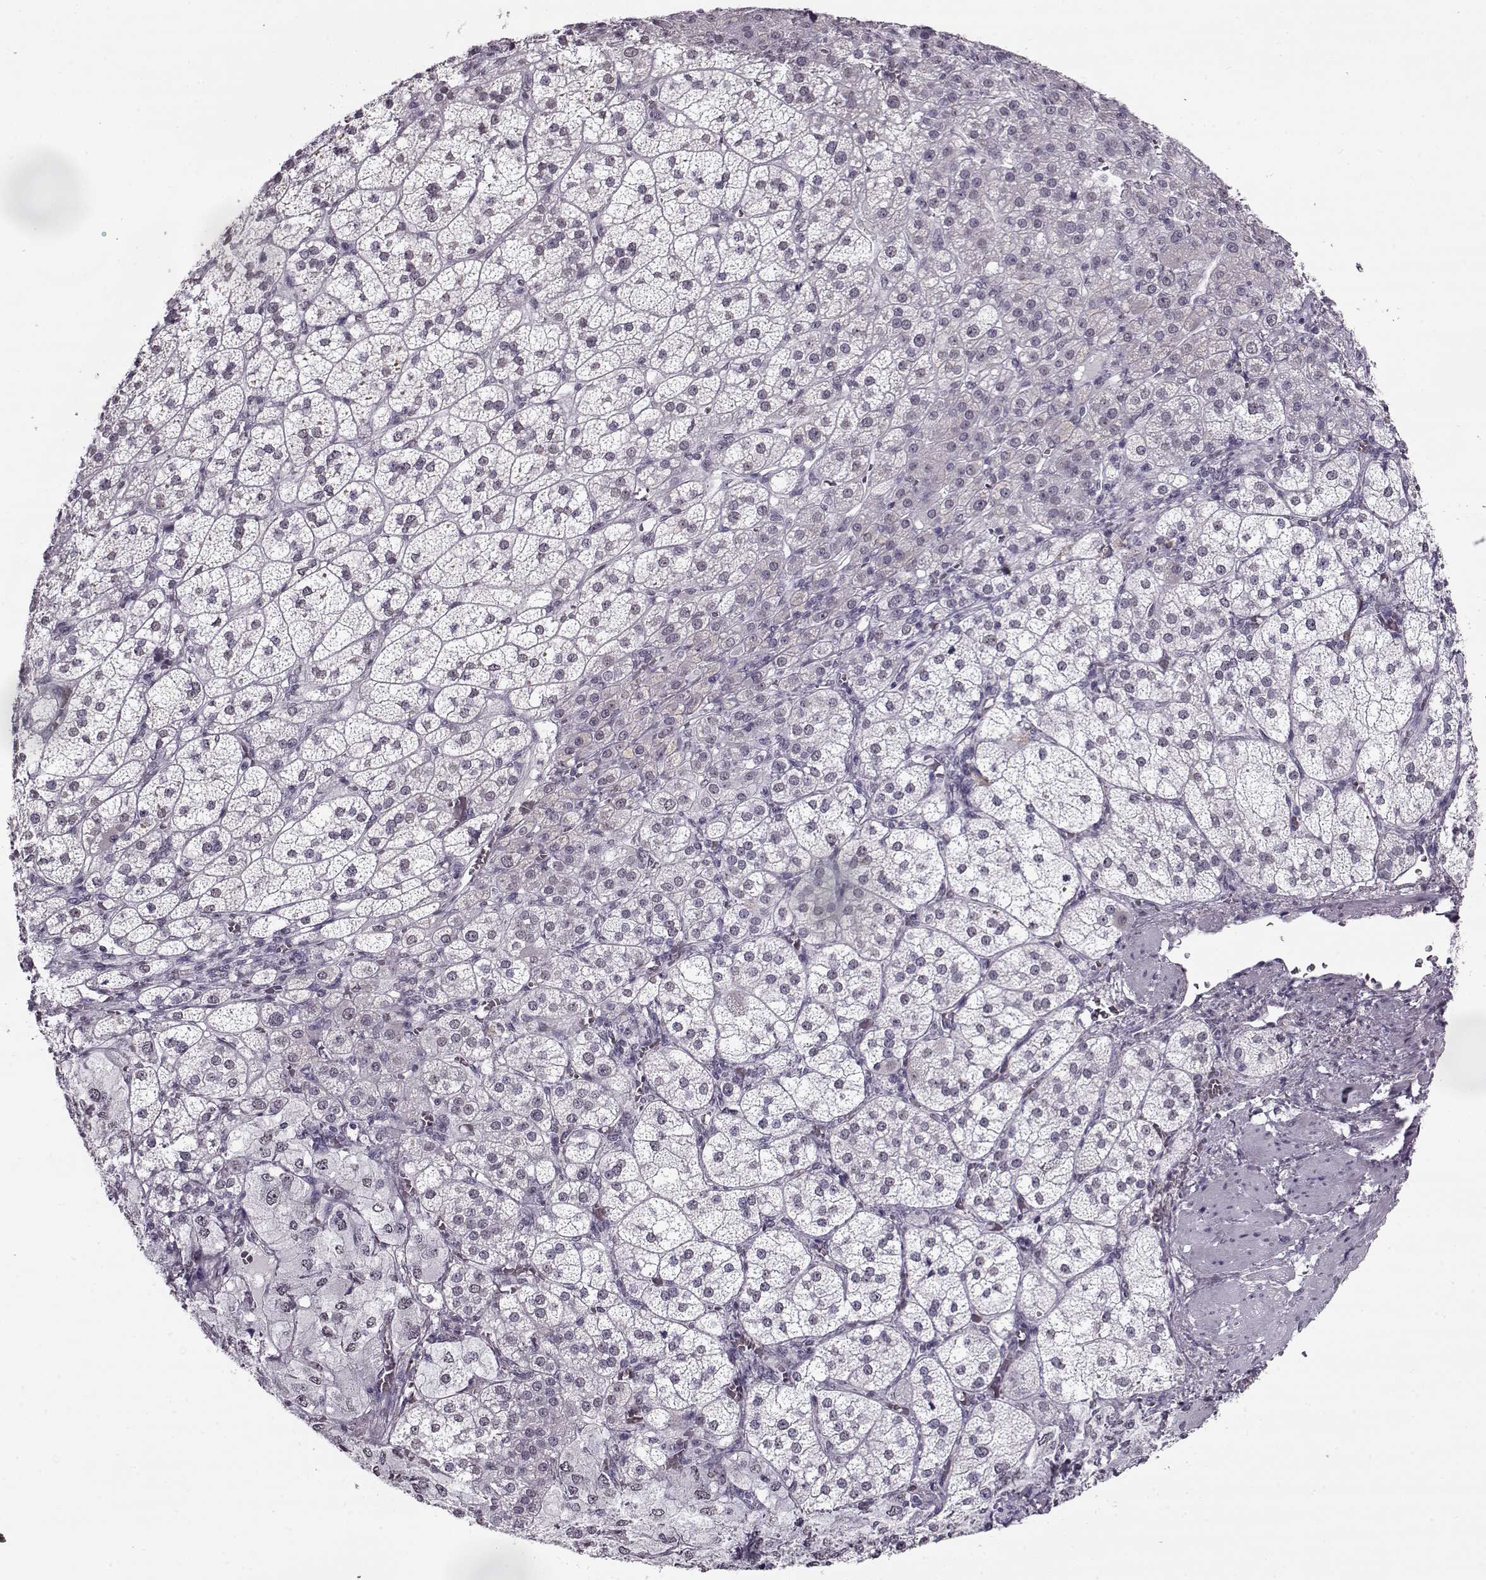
{"staining": {"intensity": "negative", "quantity": "none", "location": "none"}, "tissue": "adrenal gland", "cell_type": "Glandular cells", "image_type": "normal", "snomed": [{"axis": "morphology", "description": "Normal tissue, NOS"}, {"axis": "topography", "description": "Adrenal gland"}], "caption": "Adrenal gland stained for a protein using IHC exhibits no staining glandular cells.", "gene": "PRMT8", "patient": {"sex": "female", "age": 60}}